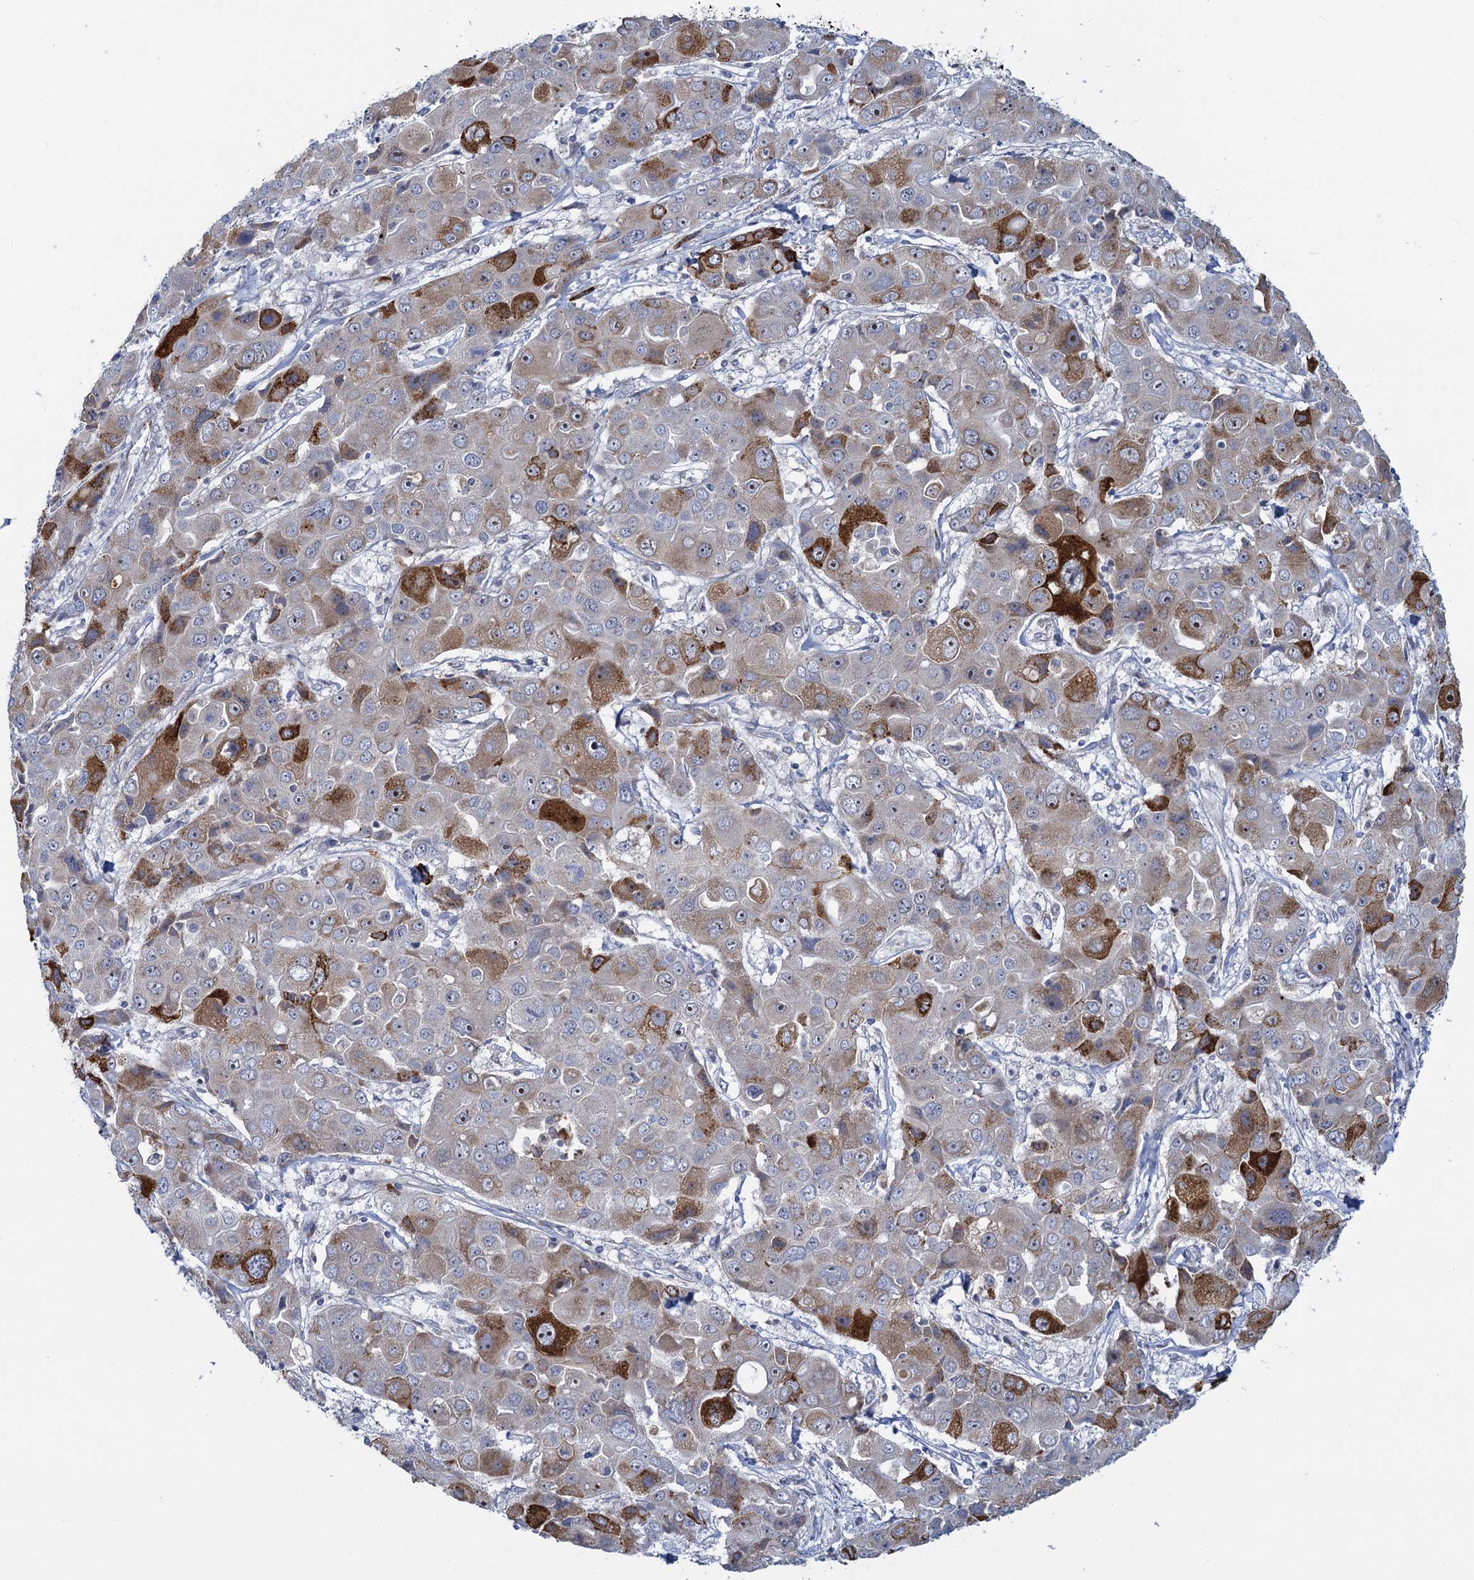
{"staining": {"intensity": "strong", "quantity": "<25%", "location": "cytoplasmic/membranous"}, "tissue": "liver cancer", "cell_type": "Tumor cells", "image_type": "cancer", "snomed": [{"axis": "morphology", "description": "Cholangiocarcinoma"}, {"axis": "topography", "description": "Liver"}], "caption": "Immunohistochemistry (IHC) (DAB (3,3'-diaminobenzidine)) staining of liver cancer (cholangiocarcinoma) demonstrates strong cytoplasmic/membranous protein positivity in approximately <25% of tumor cells.", "gene": "QPCTL", "patient": {"sex": "male", "age": 67}}